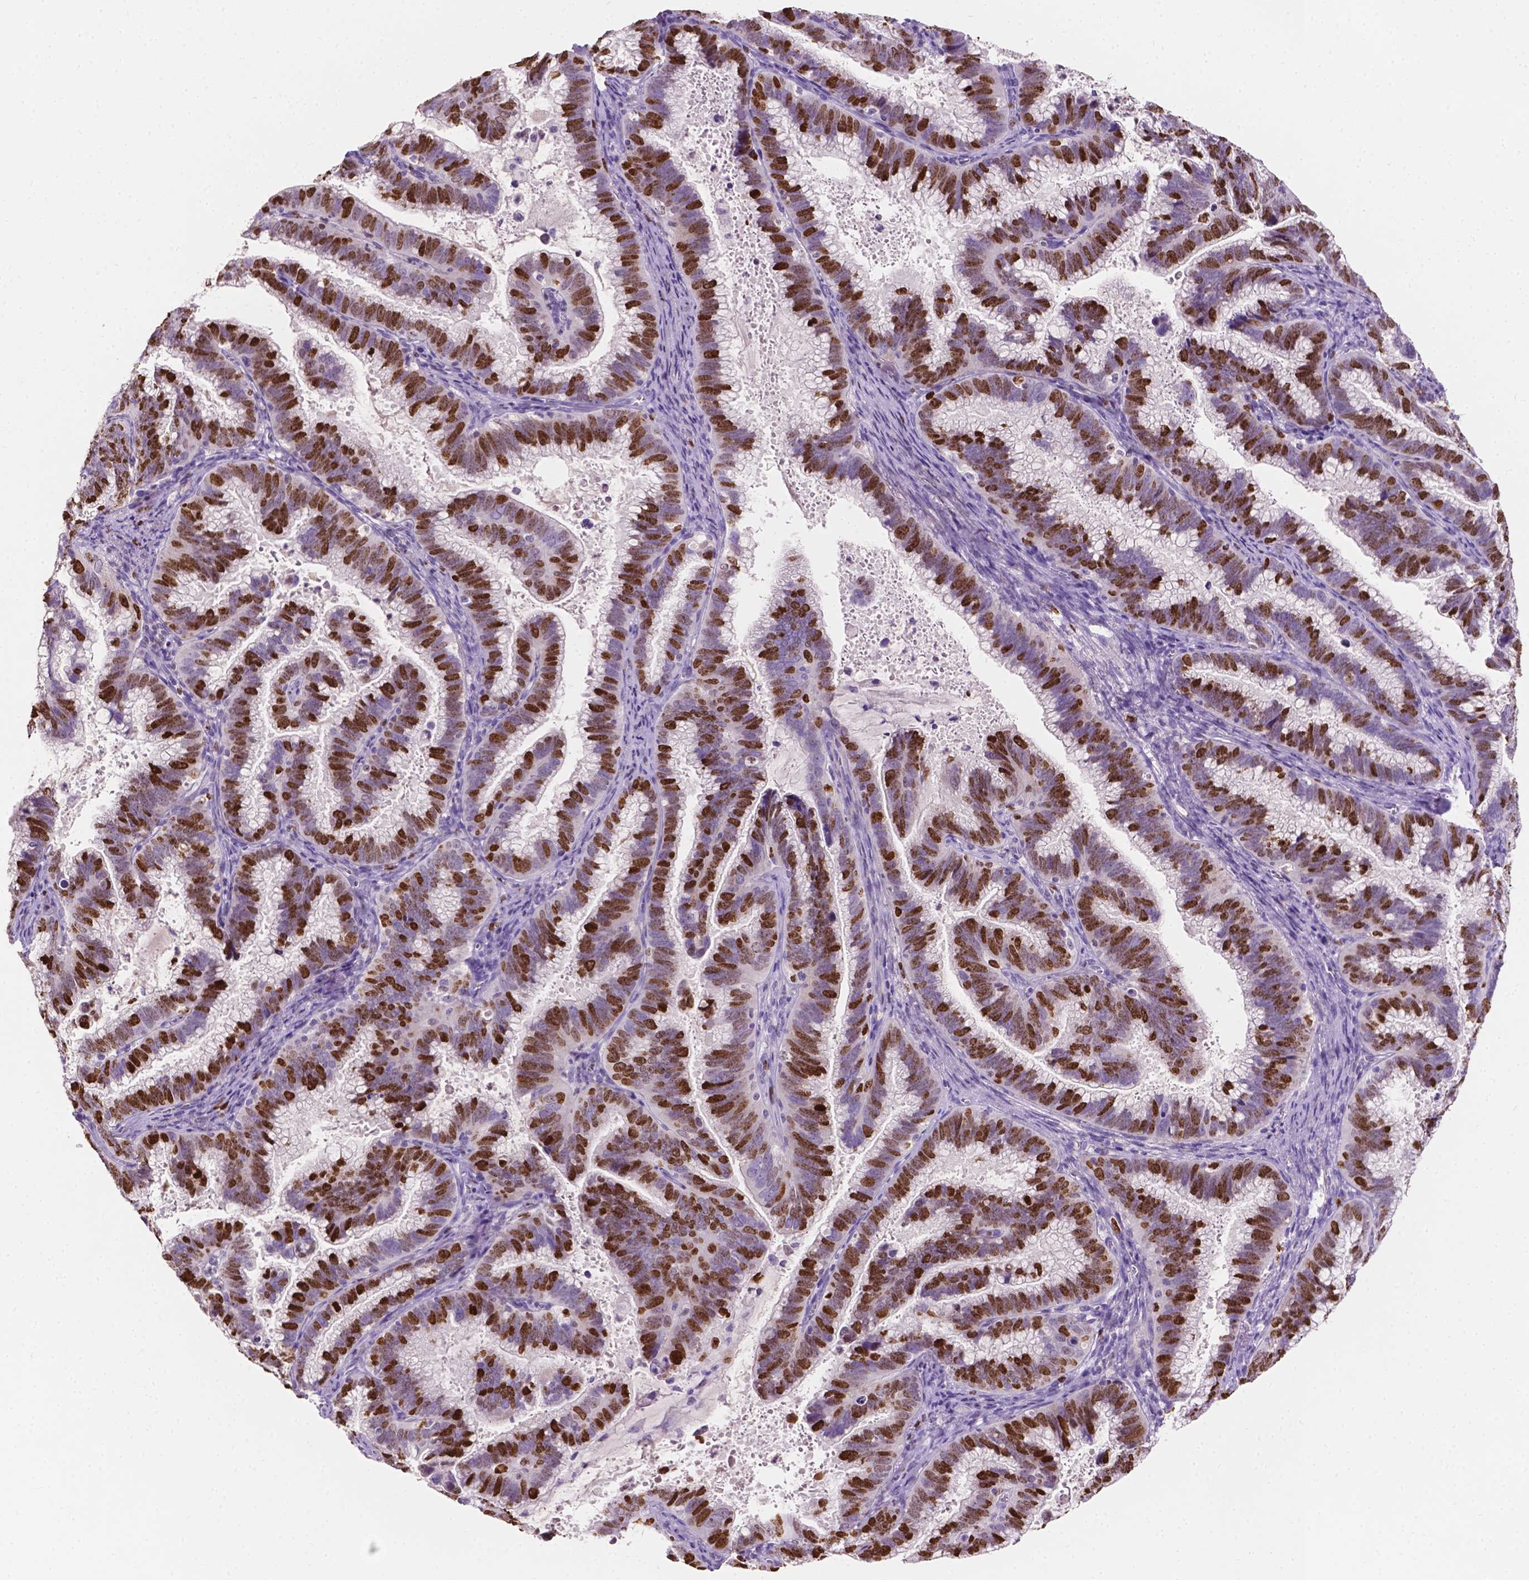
{"staining": {"intensity": "moderate", "quantity": "25%-75%", "location": "nuclear"}, "tissue": "cervical cancer", "cell_type": "Tumor cells", "image_type": "cancer", "snomed": [{"axis": "morphology", "description": "Adenocarcinoma, NOS"}, {"axis": "topography", "description": "Cervix"}], "caption": "An immunohistochemistry (IHC) micrograph of neoplastic tissue is shown. Protein staining in brown shows moderate nuclear positivity in cervical adenocarcinoma within tumor cells.", "gene": "SIAH2", "patient": {"sex": "female", "age": 61}}